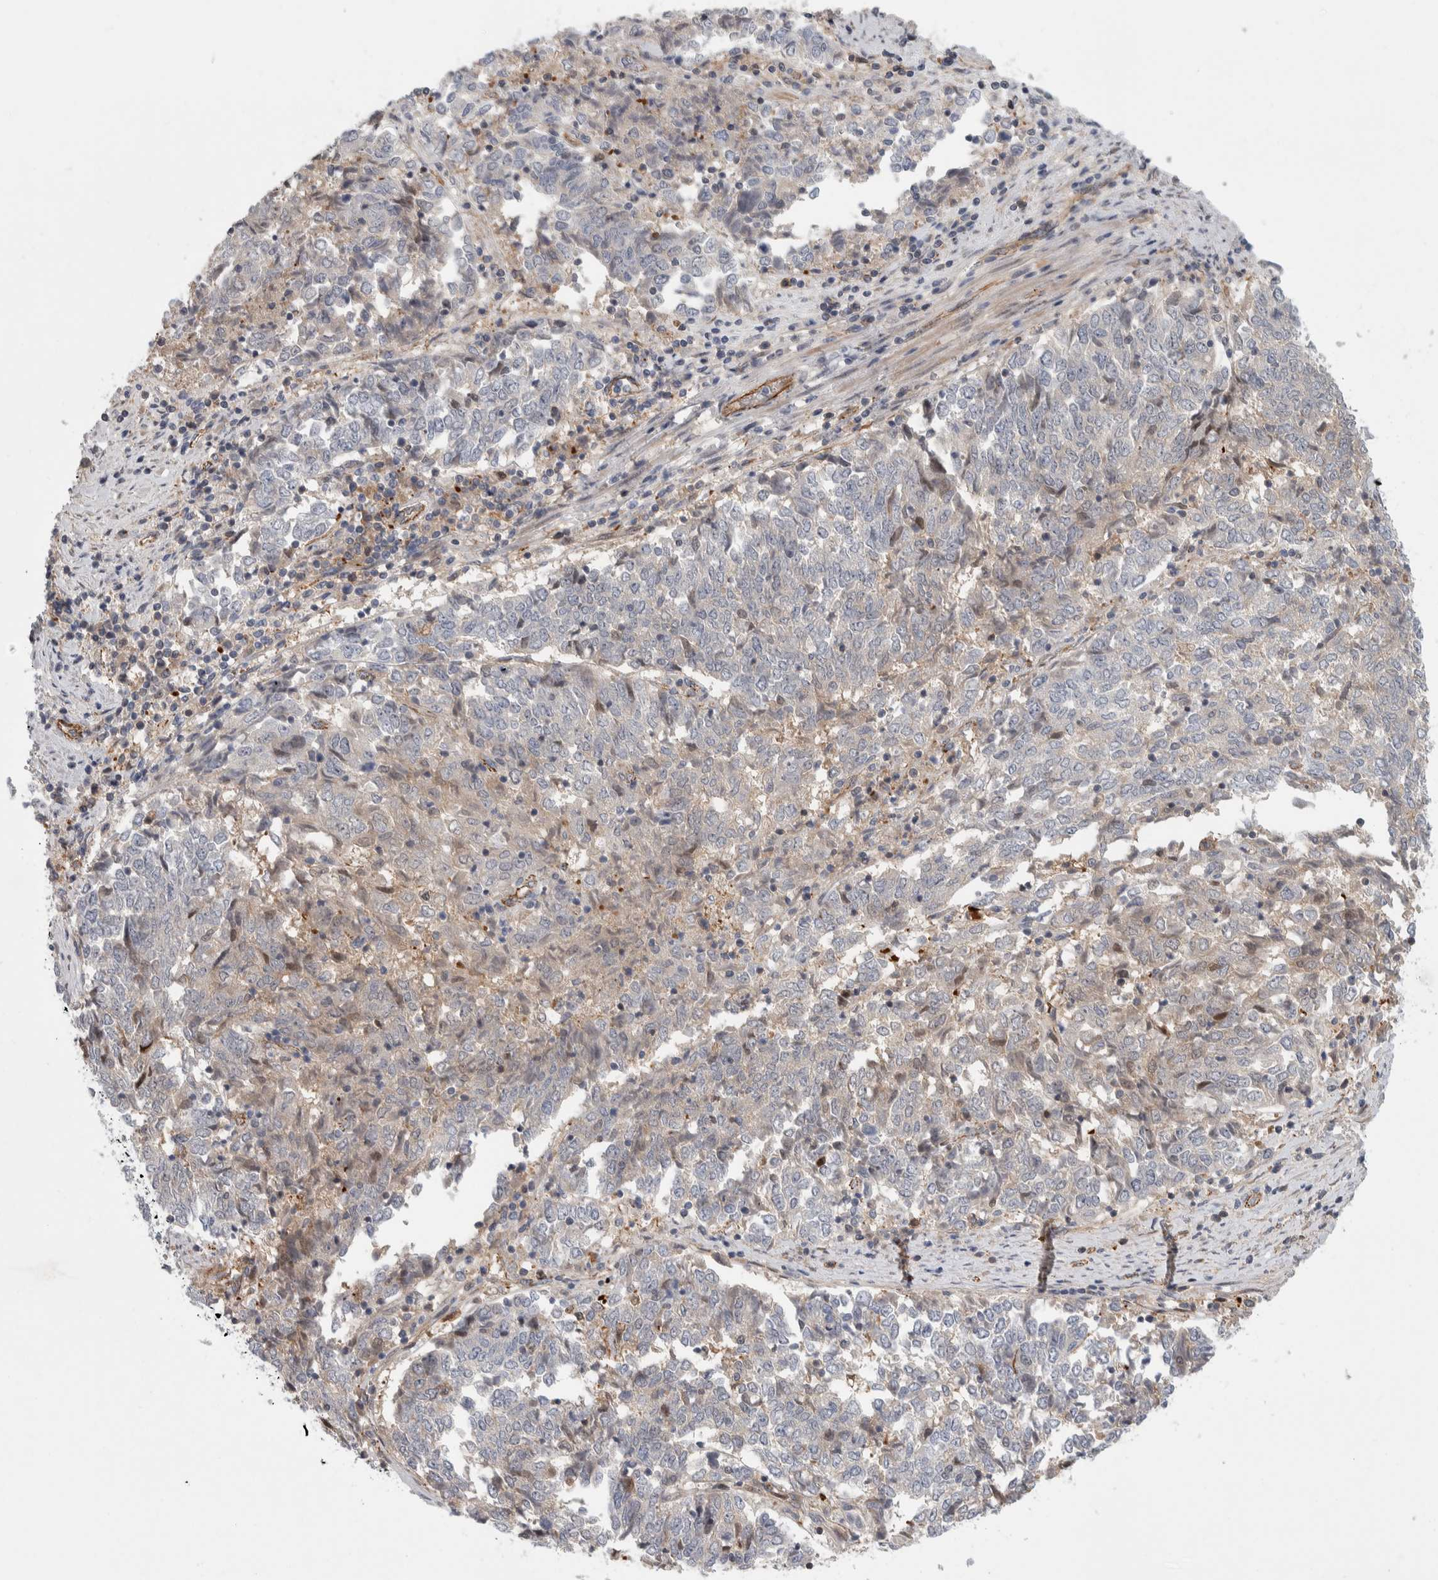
{"staining": {"intensity": "weak", "quantity": "<25%", "location": "cytoplasmic/membranous"}, "tissue": "endometrial cancer", "cell_type": "Tumor cells", "image_type": "cancer", "snomed": [{"axis": "morphology", "description": "Adenocarcinoma, NOS"}, {"axis": "topography", "description": "Endometrium"}], "caption": "This is a image of immunohistochemistry staining of endometrial adenocarcinoma, which shows no expression in tumor cells.", "gene": "ZNF862", "patient": {"sex": "female", "age": 80}}